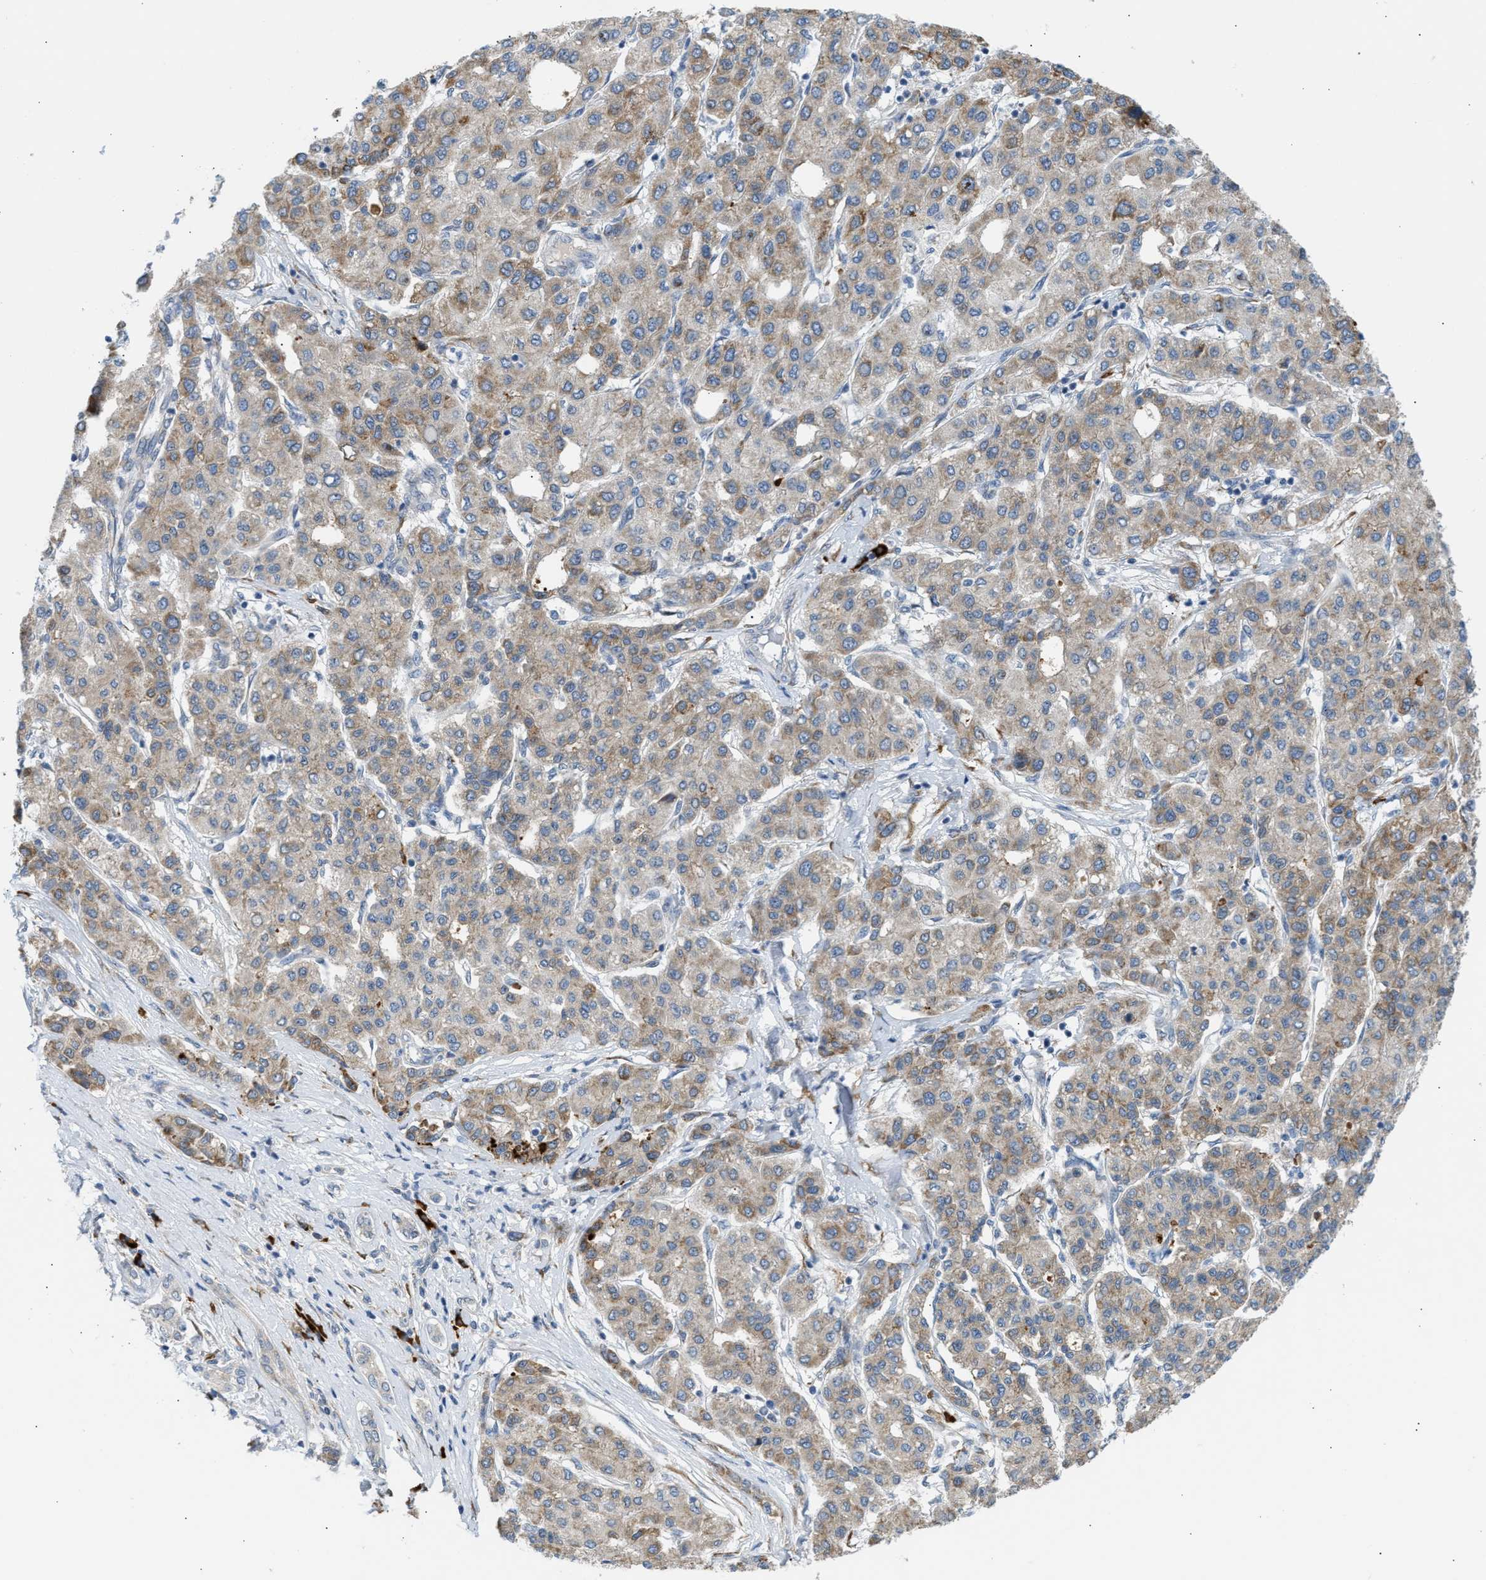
{"staining": {"intensity": "moderate", "quantity": ">75%", "location": "cytoplasmic/membranous"}, "tissue": "liver cancer", "cell_type": "Tumor cells", "image_type": "cancer", "snomed": [{"axis": "morphology", "description": "Carcinoma, Hepatocellular, NOS"}, {"axis": "topography", "description": "Liver"}], "caption": "Immunohistochemical staining of human liver cancer (hepatocellular carcinoma) shows moderate cytoplasmic/membranous protein staining in about >75% of tumor cells. (DAB IHC with brightfield microscopy, high magnification).", "gene": "KCNC2", "patient": {"sex": "male", "age": 65}}